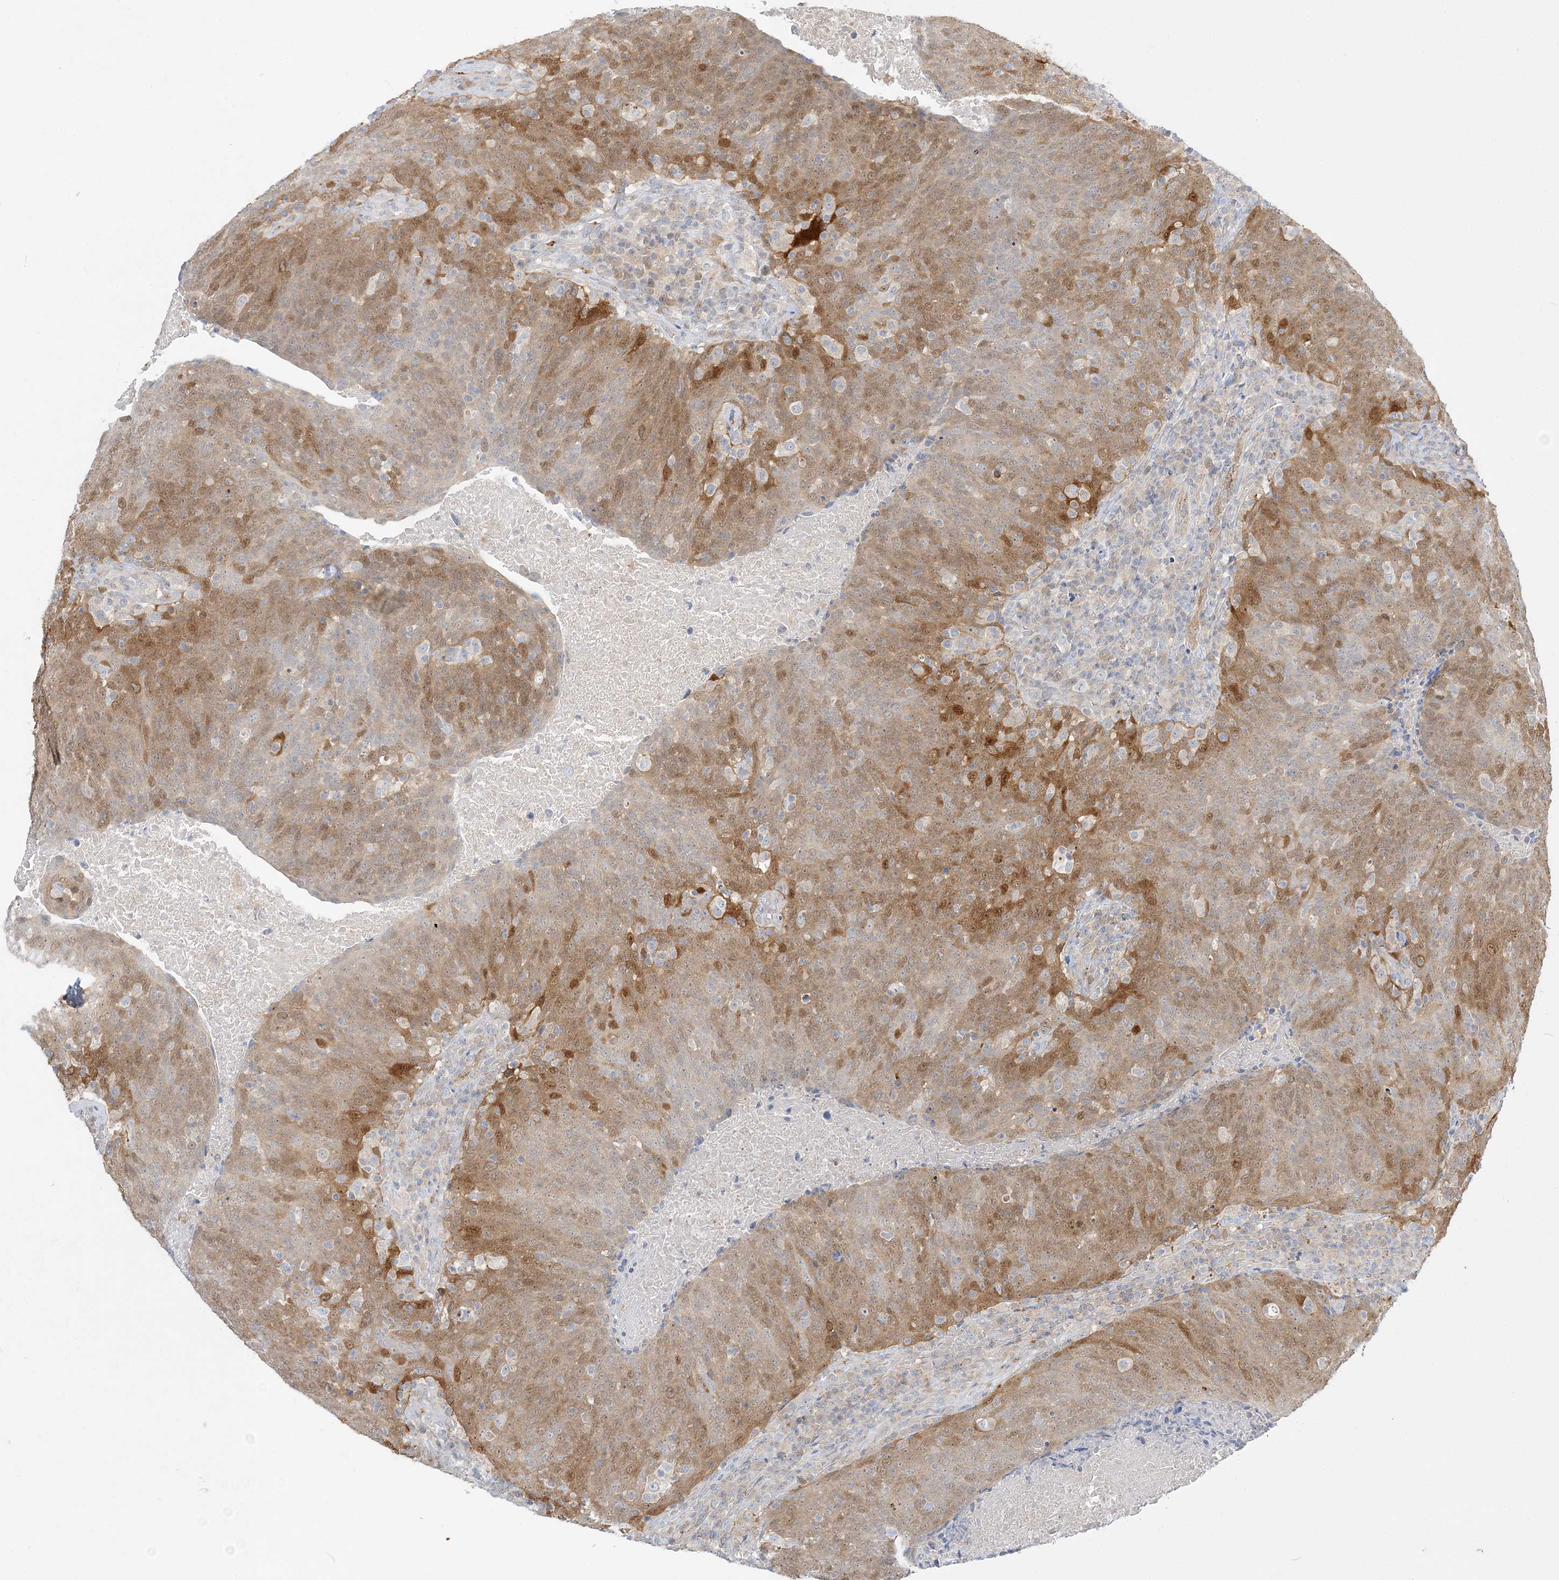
{"staining": {"intensity": "moderate", "quantity": ">75%", "location": "cytoplasmic/membranous,nuclear"}, "tissue": "head and neck cancer", "cell_type": "Tumor cells", "image_type": "cancer", "snomed": [{"axis": "morphology", "description": "Squamous cell carcinoma, NOS"}, {"axis": "morphology", "description": "Squamous cell carcinoma, metastatic, NOS"}, {"axis": "topography", "description": "Lymph node"}, {"axis": "topography", "description": "Head-Neck"}], "caption": "Head and neck cancer stained with a protein marker reveals moderate staining in tumor cells.", "gene": "INPP1", "patient": {"sex": "male", "age": 62}}